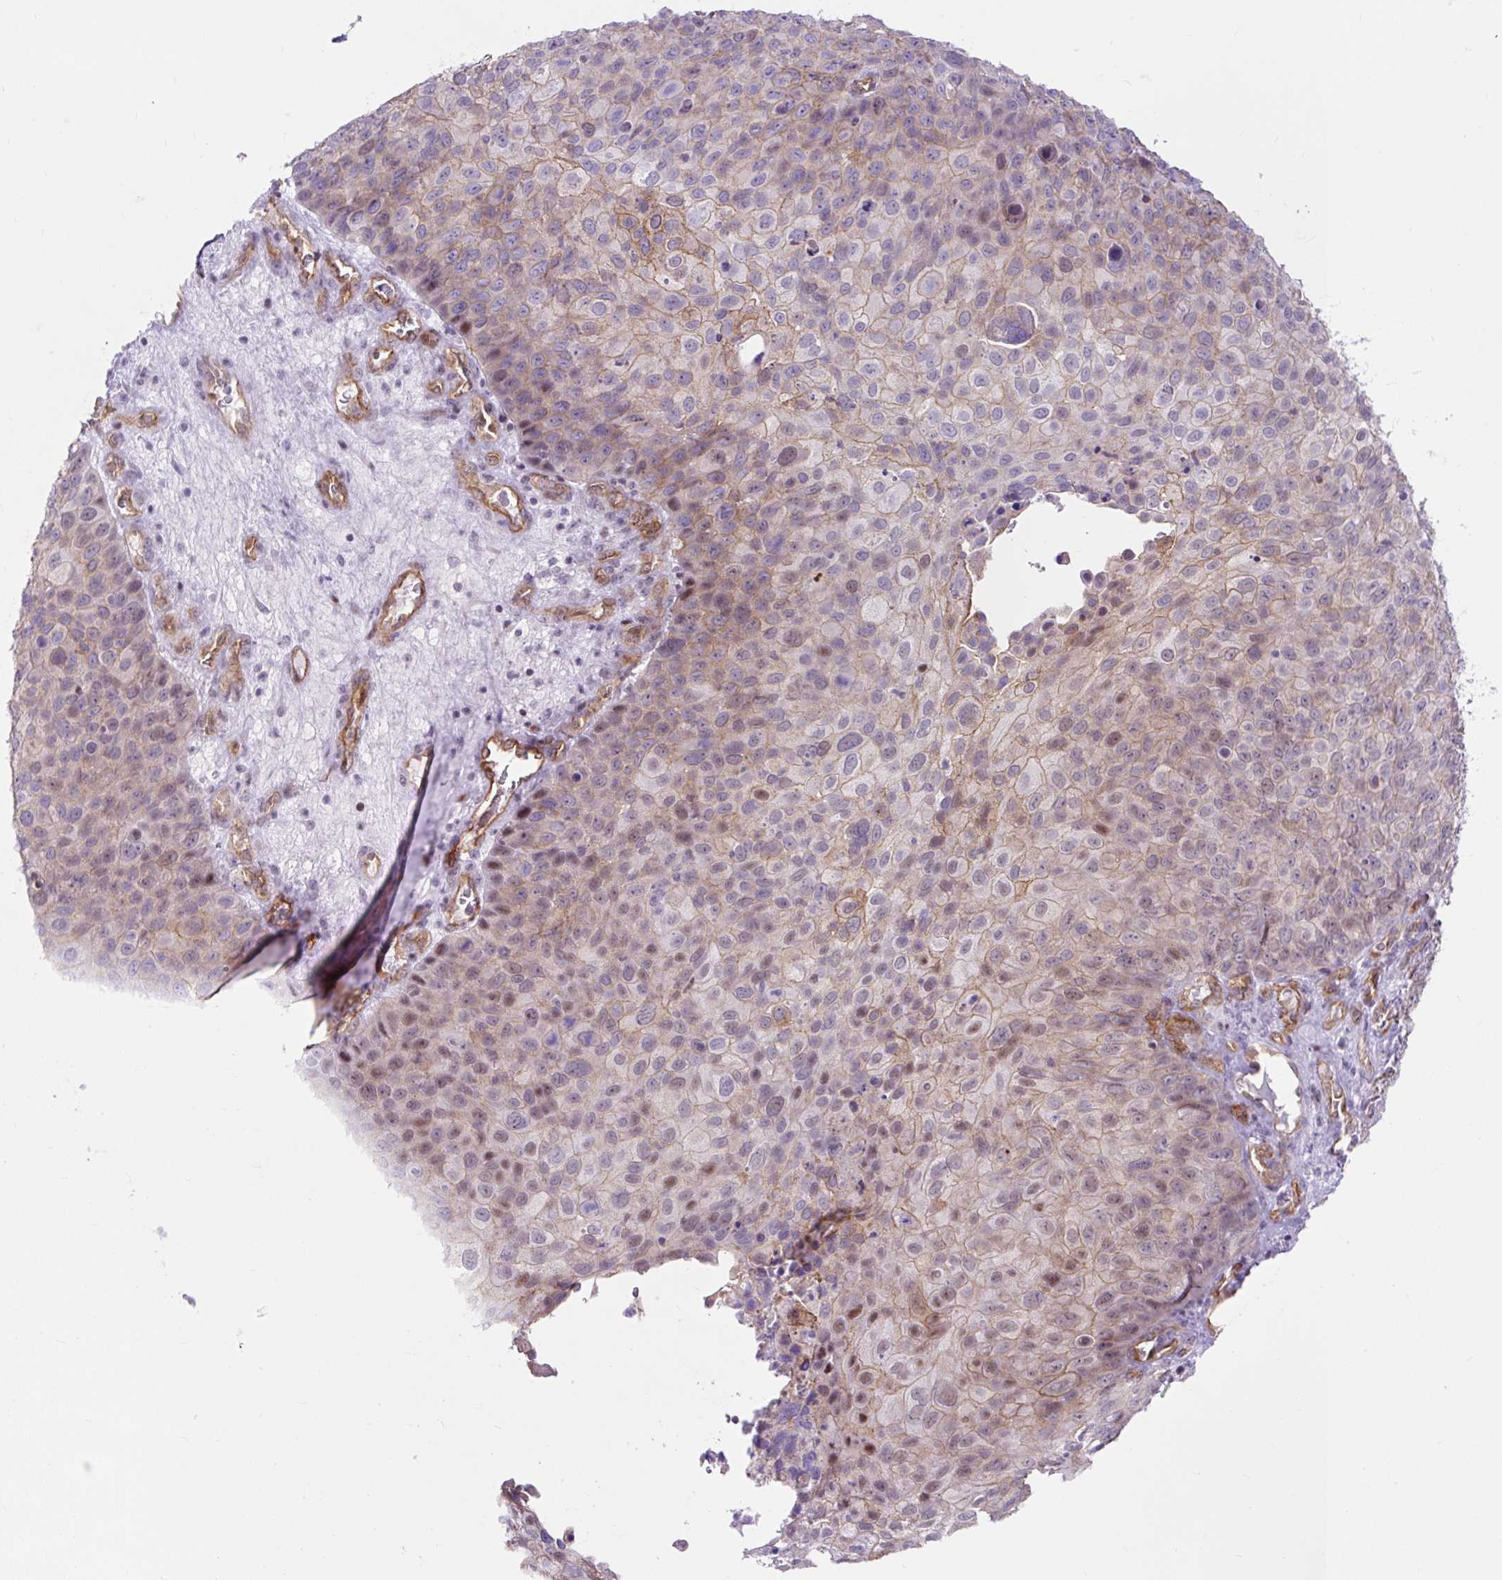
{"staining": {"intensity": "weak", "quantity": "25%-75%", "location": "cytoplasmic/membranous,nuclear"}, "tissue": "skin cancer", "cell_type": "Tumor cells", "image_type": "cancer", "snomed": [{"axis": "morphology", "description": "Squamous cell carcinoma, NOS"}, {"axis": "topography", "description": "Skin"}], "caption": "Protein expression by immunohistochemistry displays weak cytoplasmic/membranous and nuclear staining in about 25%-75% of tumor cells in skin cancer. The staining is performed using DAB (3,3'-diaminobenzidine) brown chromogen to label protein expression. The nuclei are counter-stained blue using hematoxylin.", "gene": "HIP1R", "patient": {"sex": "male", "age": 87}}